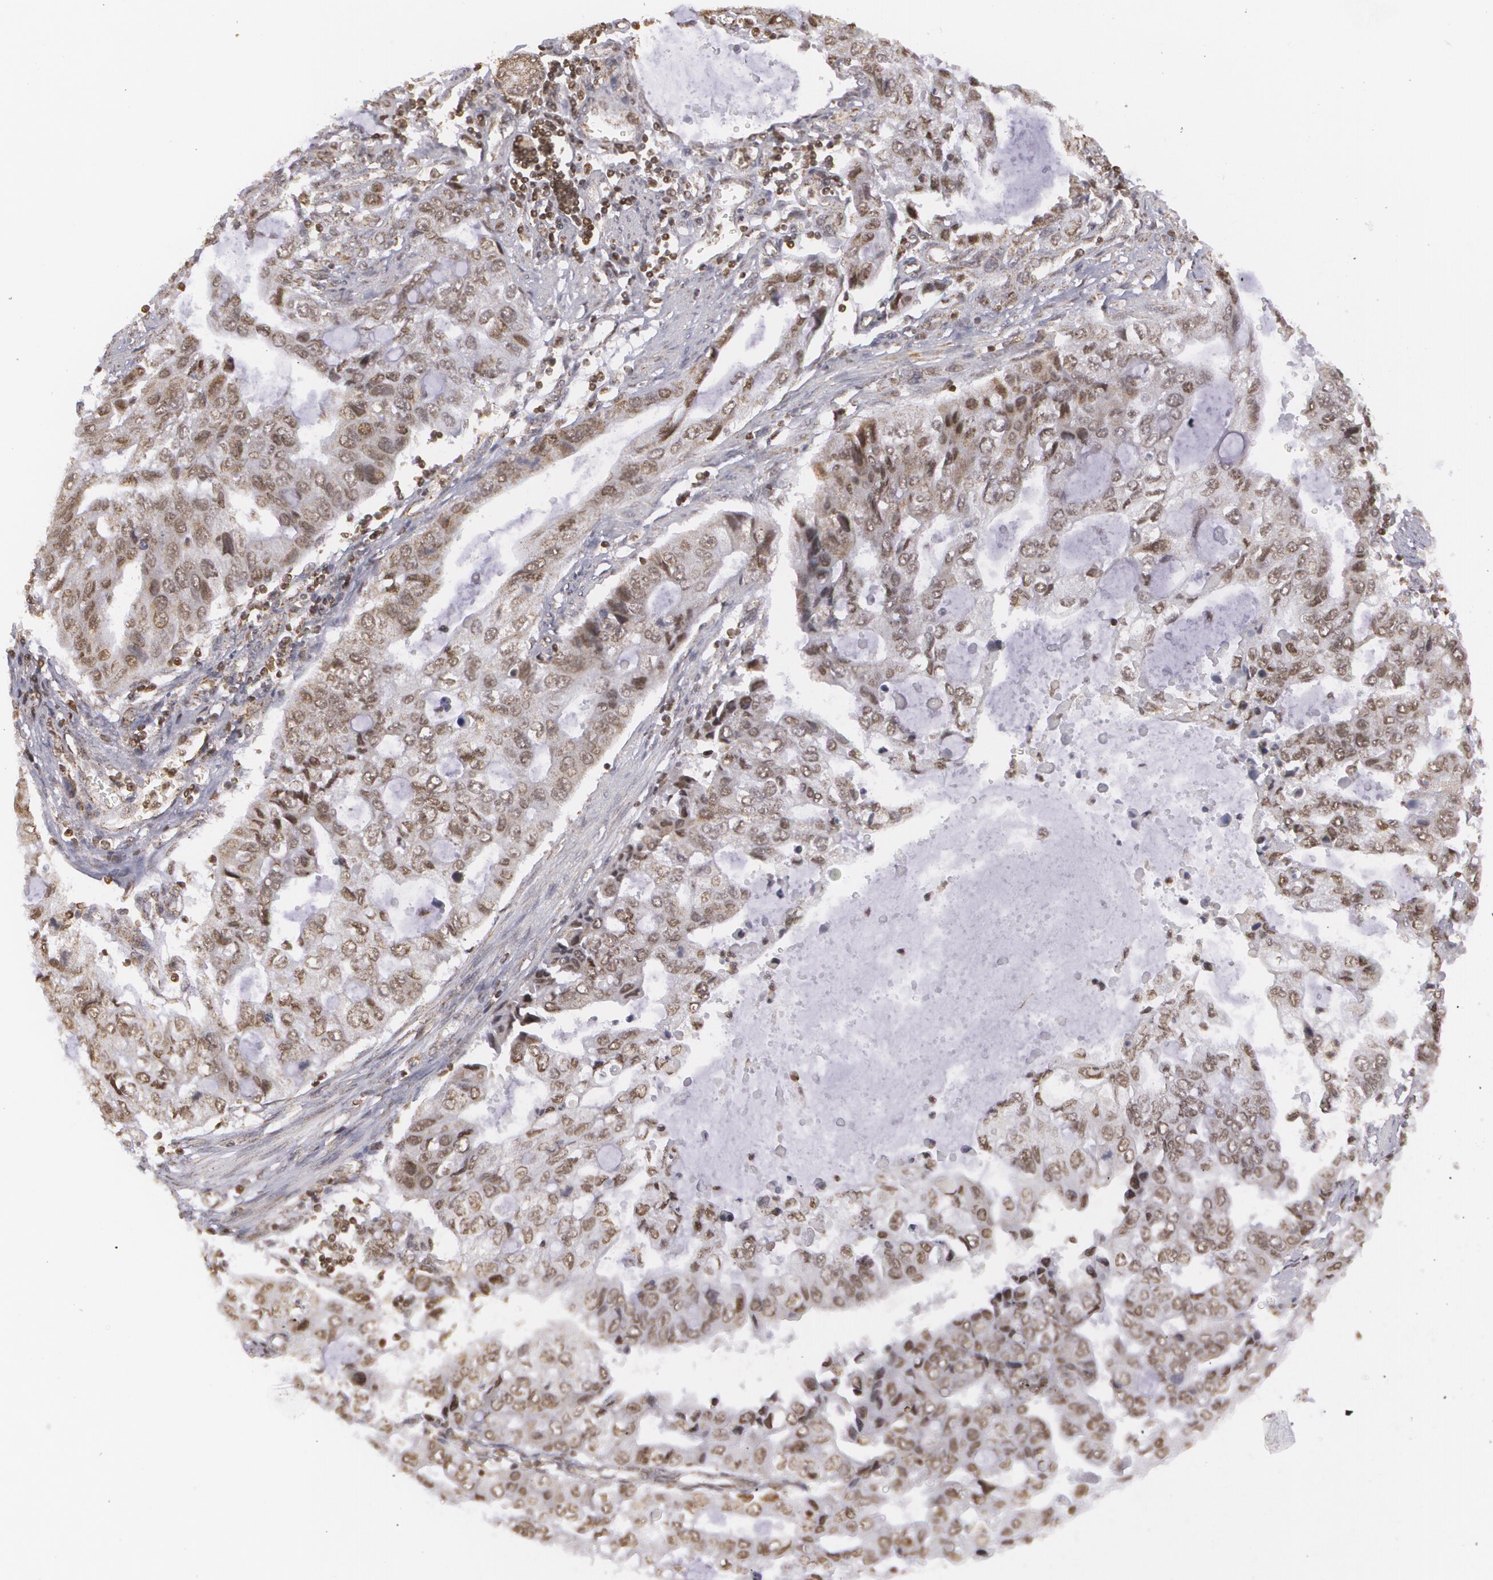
{"staining": {"intensity": "moderate", "quantity": ">75%", "location": "nuclear"}, "tissue": "stomach cancer", "cell_type": "Tumor cells", "image_type": "cancer", "snomed": [{"axis": "morphology", "description": "Adenocarcinoma, NOS"}, {"axis": "topography", "description": "Stomach, upper"}], "caption": "High-magnification brightfield microscopy of stomach adenocarcinoma stained with DAB (brown) and counterstained with hematoxylin (blue). tumor cells exhibit moderate nuclear positivity is identified in about>75% of cells.", "gene": "MXD1", "patient": {"sex": "female", "age": 52}}